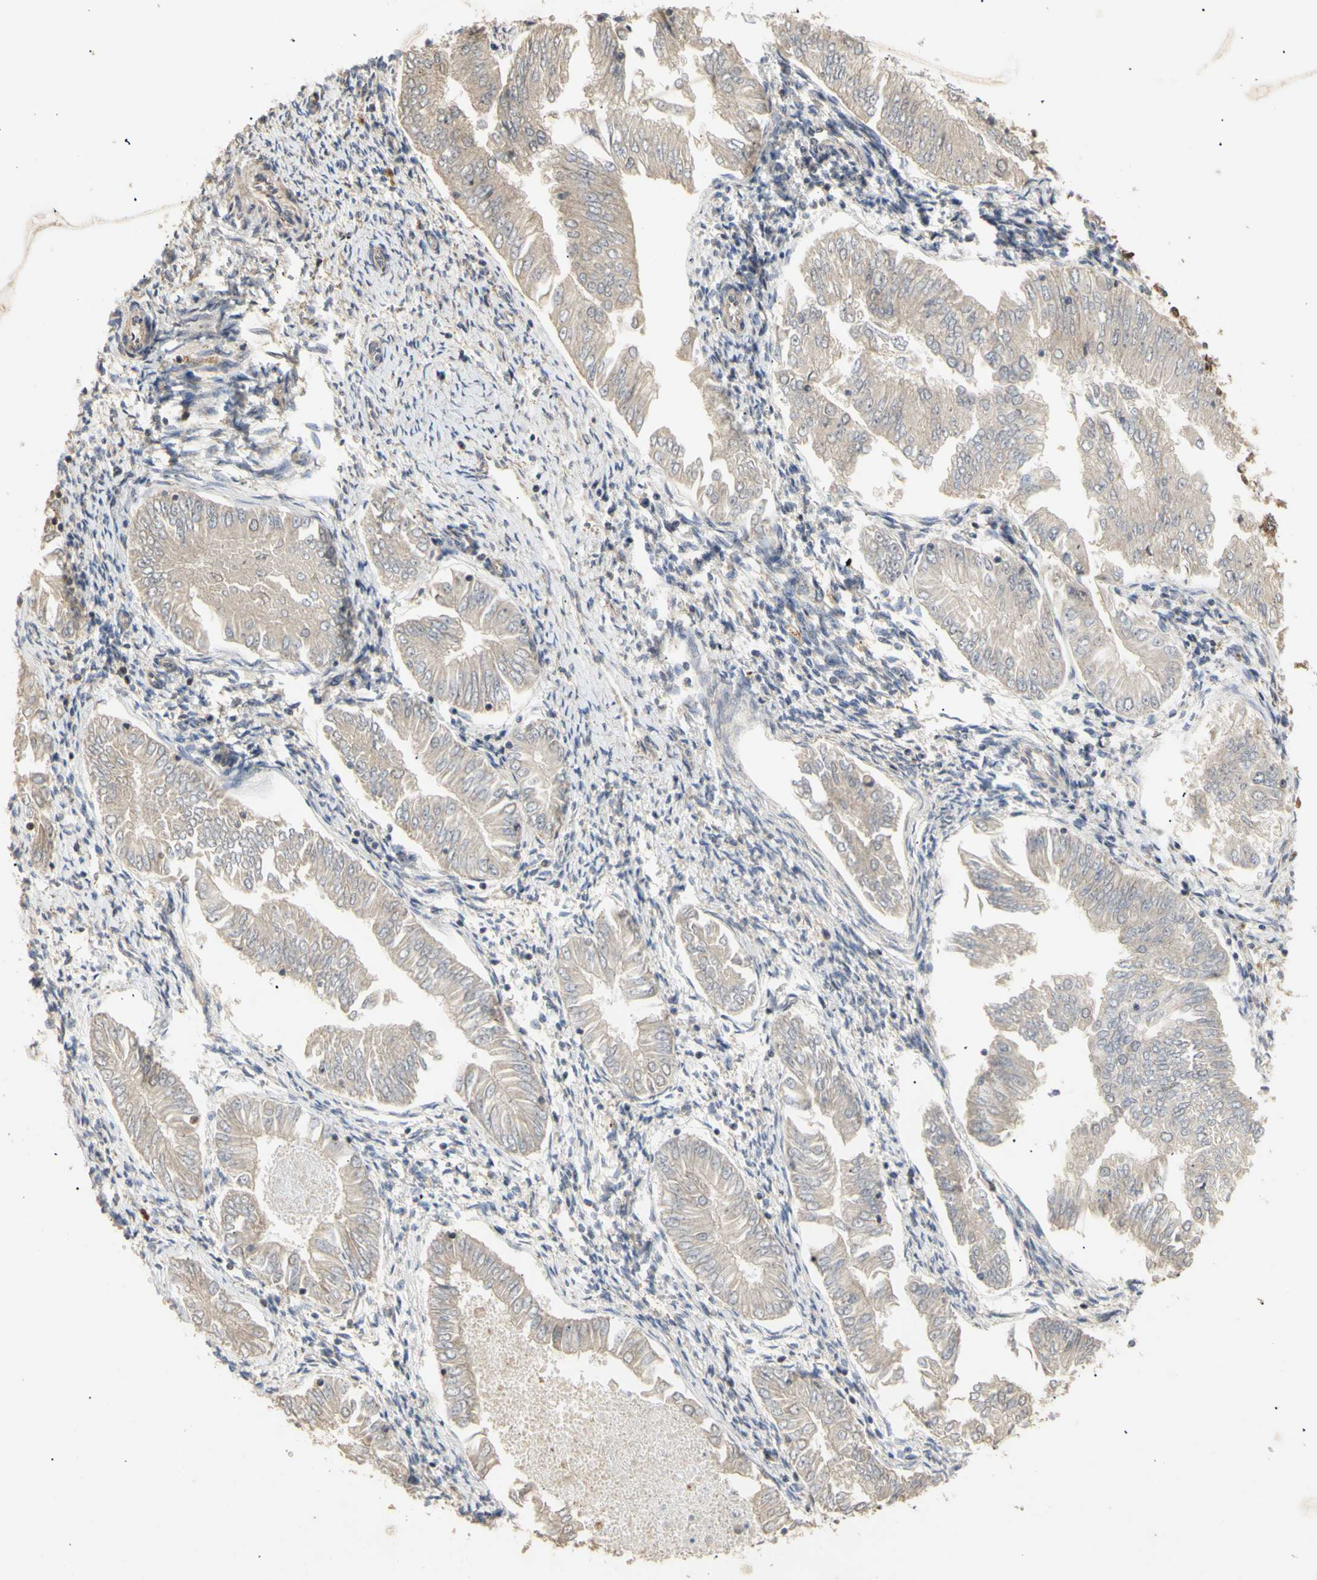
{"staining": {"intensity": "negative", "quantity": "none", "location": "none"}, "tissue": "endometrial cancer", "cell_type": "Tumor cells", "image_type": "cancer", "snomed": [{"axis": "morphology", "description": "Adenocarcinoma, NOS"}, {"axis": "topography", "description": "Endometrium"}], "caption": "IHC micrograph of human adenocarcinoma (endometrial) stained for a protein (brown), which demonstrates no staining in tumor cells. (Stains: DAB (3,3'-diaminobenzidine) immunohistochemistry (IHC) with hematoxylin counter stain, Microscopy: brightfield microscopy at high magnification).", "gene": "GTF2E2", "patient": {"sex": "female", "age": 53}}